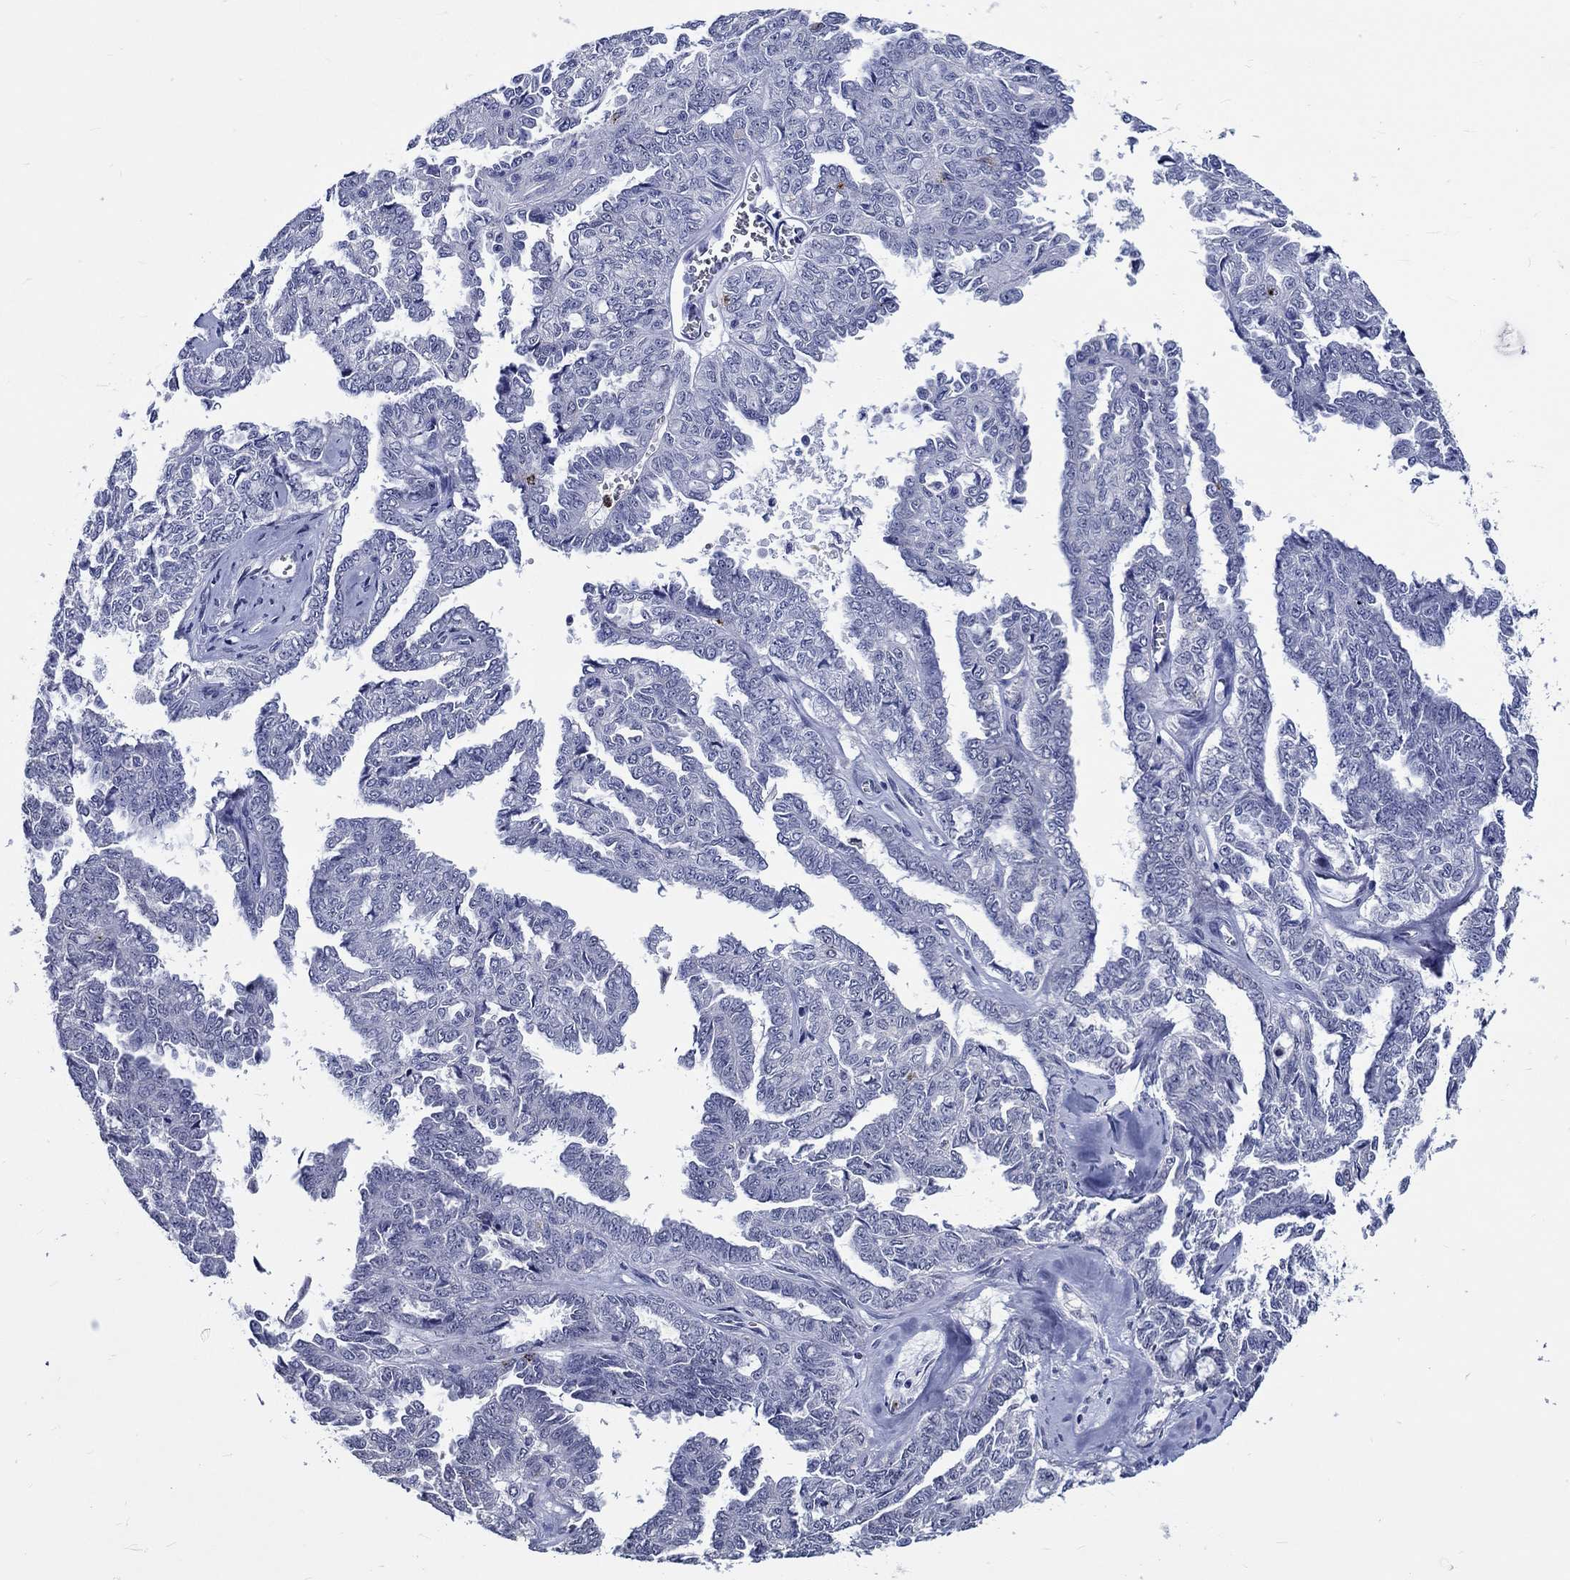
{"staining": {"intensity": "negative", "quantity": "none", "location": "none"}, "tissue": "ovarian cancer", "cell_type": "Tumor cells", "image_type": "cancer", "snomed": [{"axis": "morphology", "description": "Cystadenocarcinoma, serous, NOS"}, {"axis": "topography", "description": "Ovary"}], "caption": "Ovarian serous cystadenocarcinoma was stained to show a protein in brown. There is no significant expression in tumor cells. (Immunohistochemistry, brightfield microscopy, high magnification).", "gene": "GATA2", "patient": {"sex": "female", "age": 71}}